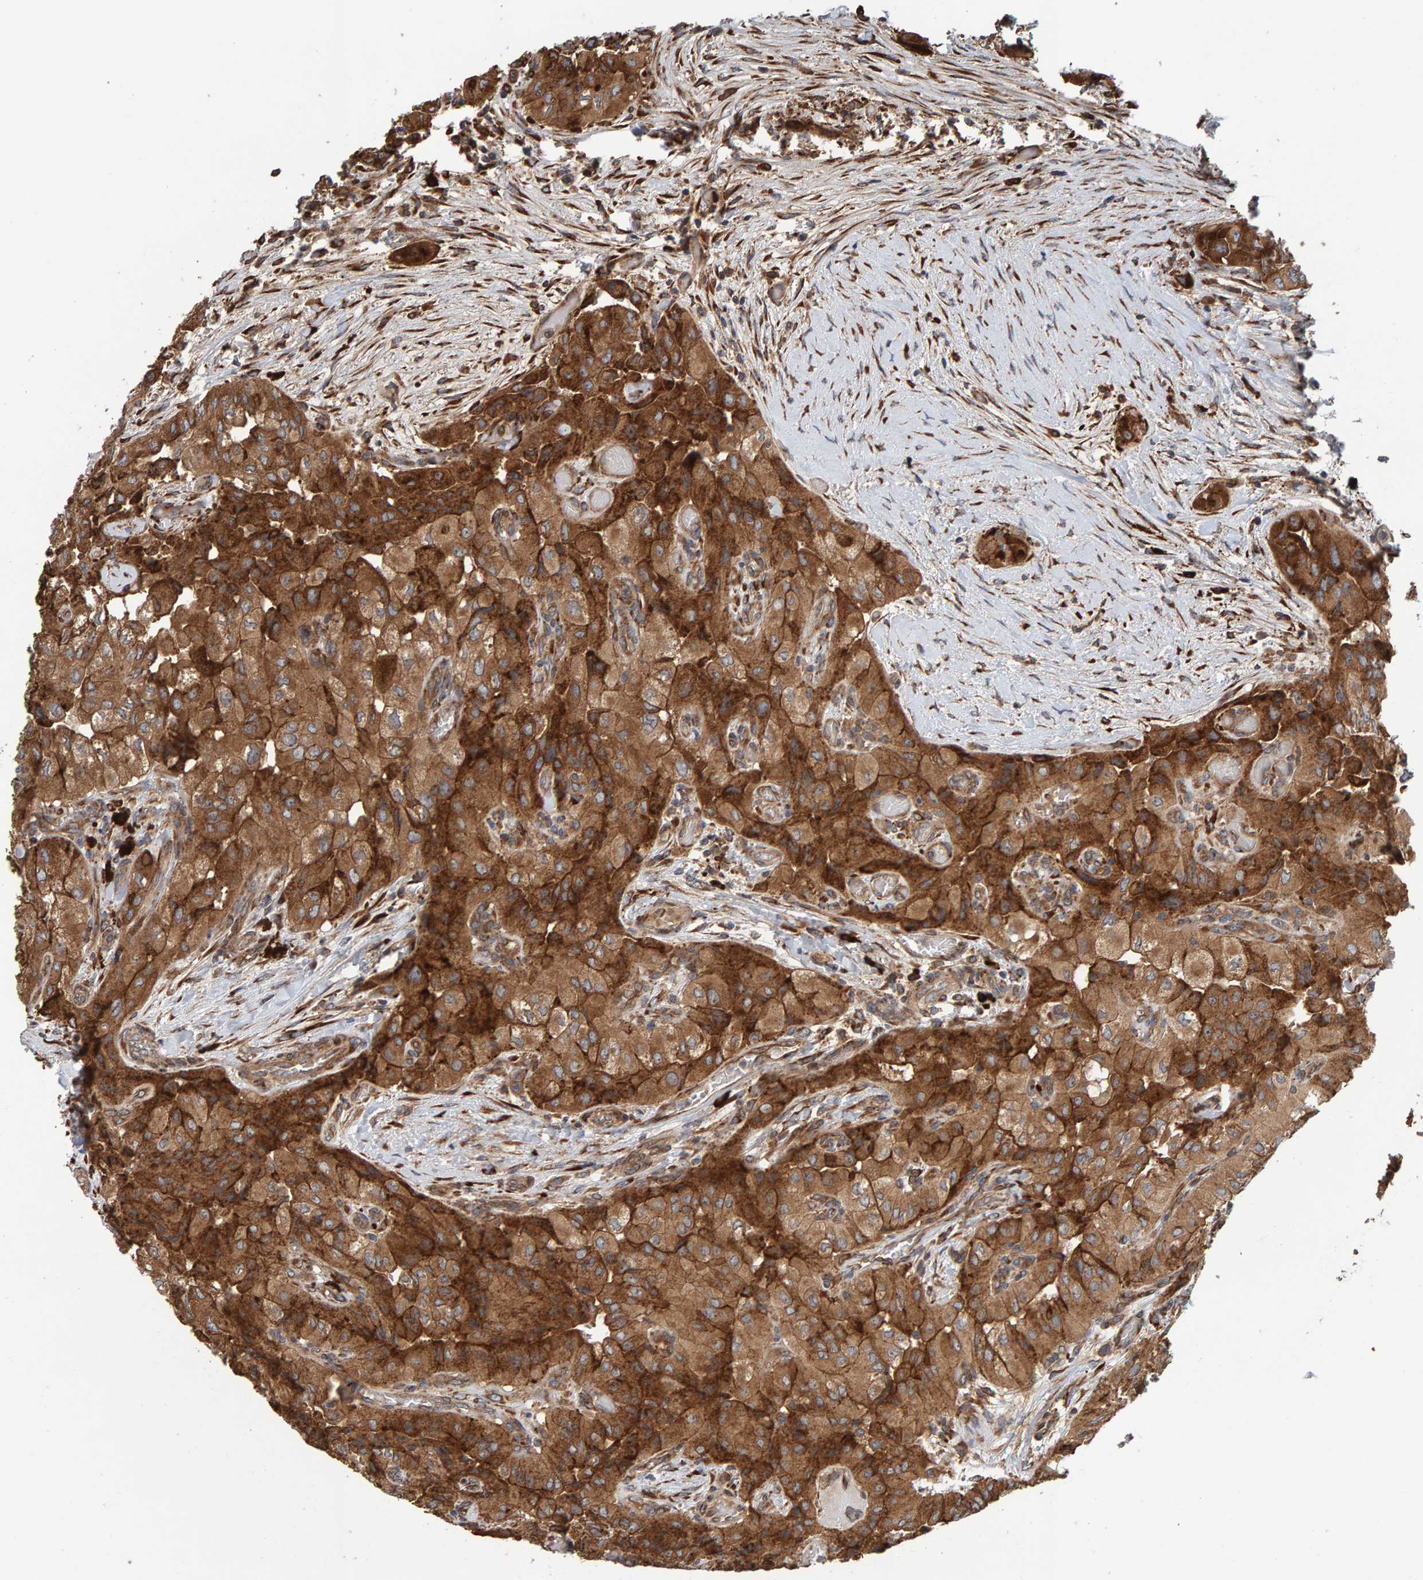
{"staining": {"intensity": "strong", "quantity": ">75%", "location": "cytoplasmic/membranous"}, "tissue": "thyroid cancer", "cell_type": "Tumor cells", "image_type": "cancer", "snomed": [{"axis": "morphology", "description": "Papillary adenocarcinoma, NOS"}, {"axis": "topography", "description": "Thyroid gland"}], "caption": "This micrograph shows immunohistochemistry (IHC) staining of human papillary adenocarcinoma (thyroid), with high strong cytoplasmic/membranous expression in about >75% of tumor cells.", "gene": "BAIAP2", "patient": {"sex": "female", "age": 59}}